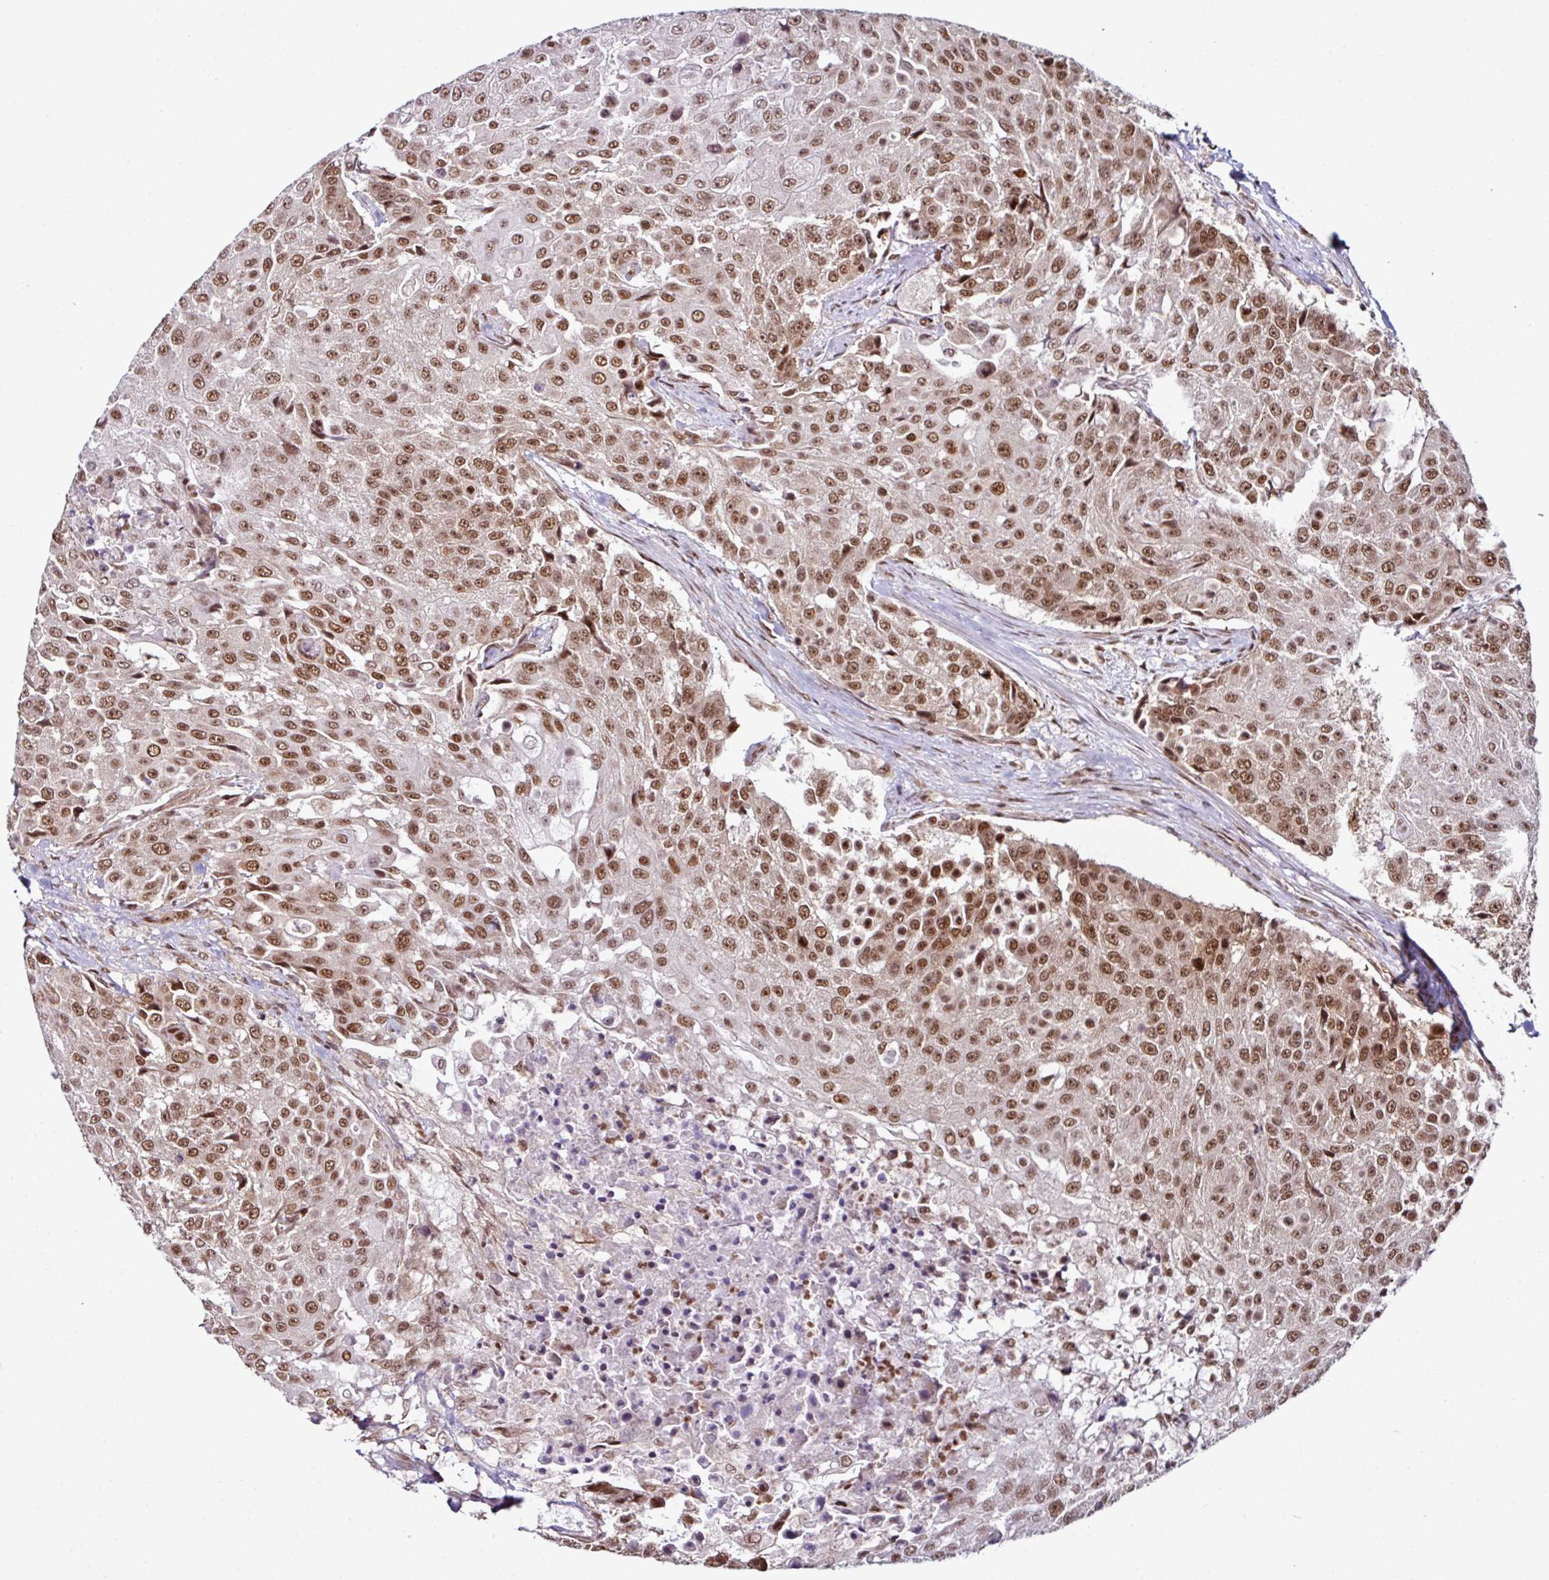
{"staining": {"intensity": "moderate", "quantity": ">75%", "location": "nuclear"}, "tissue": "urothelial cancer", "cell_type": "Tumor cells", "image_type": "cancer", "snomed": [{"axis": "morphology", "description": "Urothelial carcinoma, High grade"}, {"axis": "topography", "description": "Urinary bladder"}], "caption": "Urothelial cancer stained with DAB IHC reveals medium levels of moderate nuclear positivity in approximately >75% of tumor cells. (DAB (3,3'-diaminobenzidine) IHC with brightfield microscopy, high magnification).", "gene": "MORF4L2", "patient": {"sex": "female", "age": 63}}